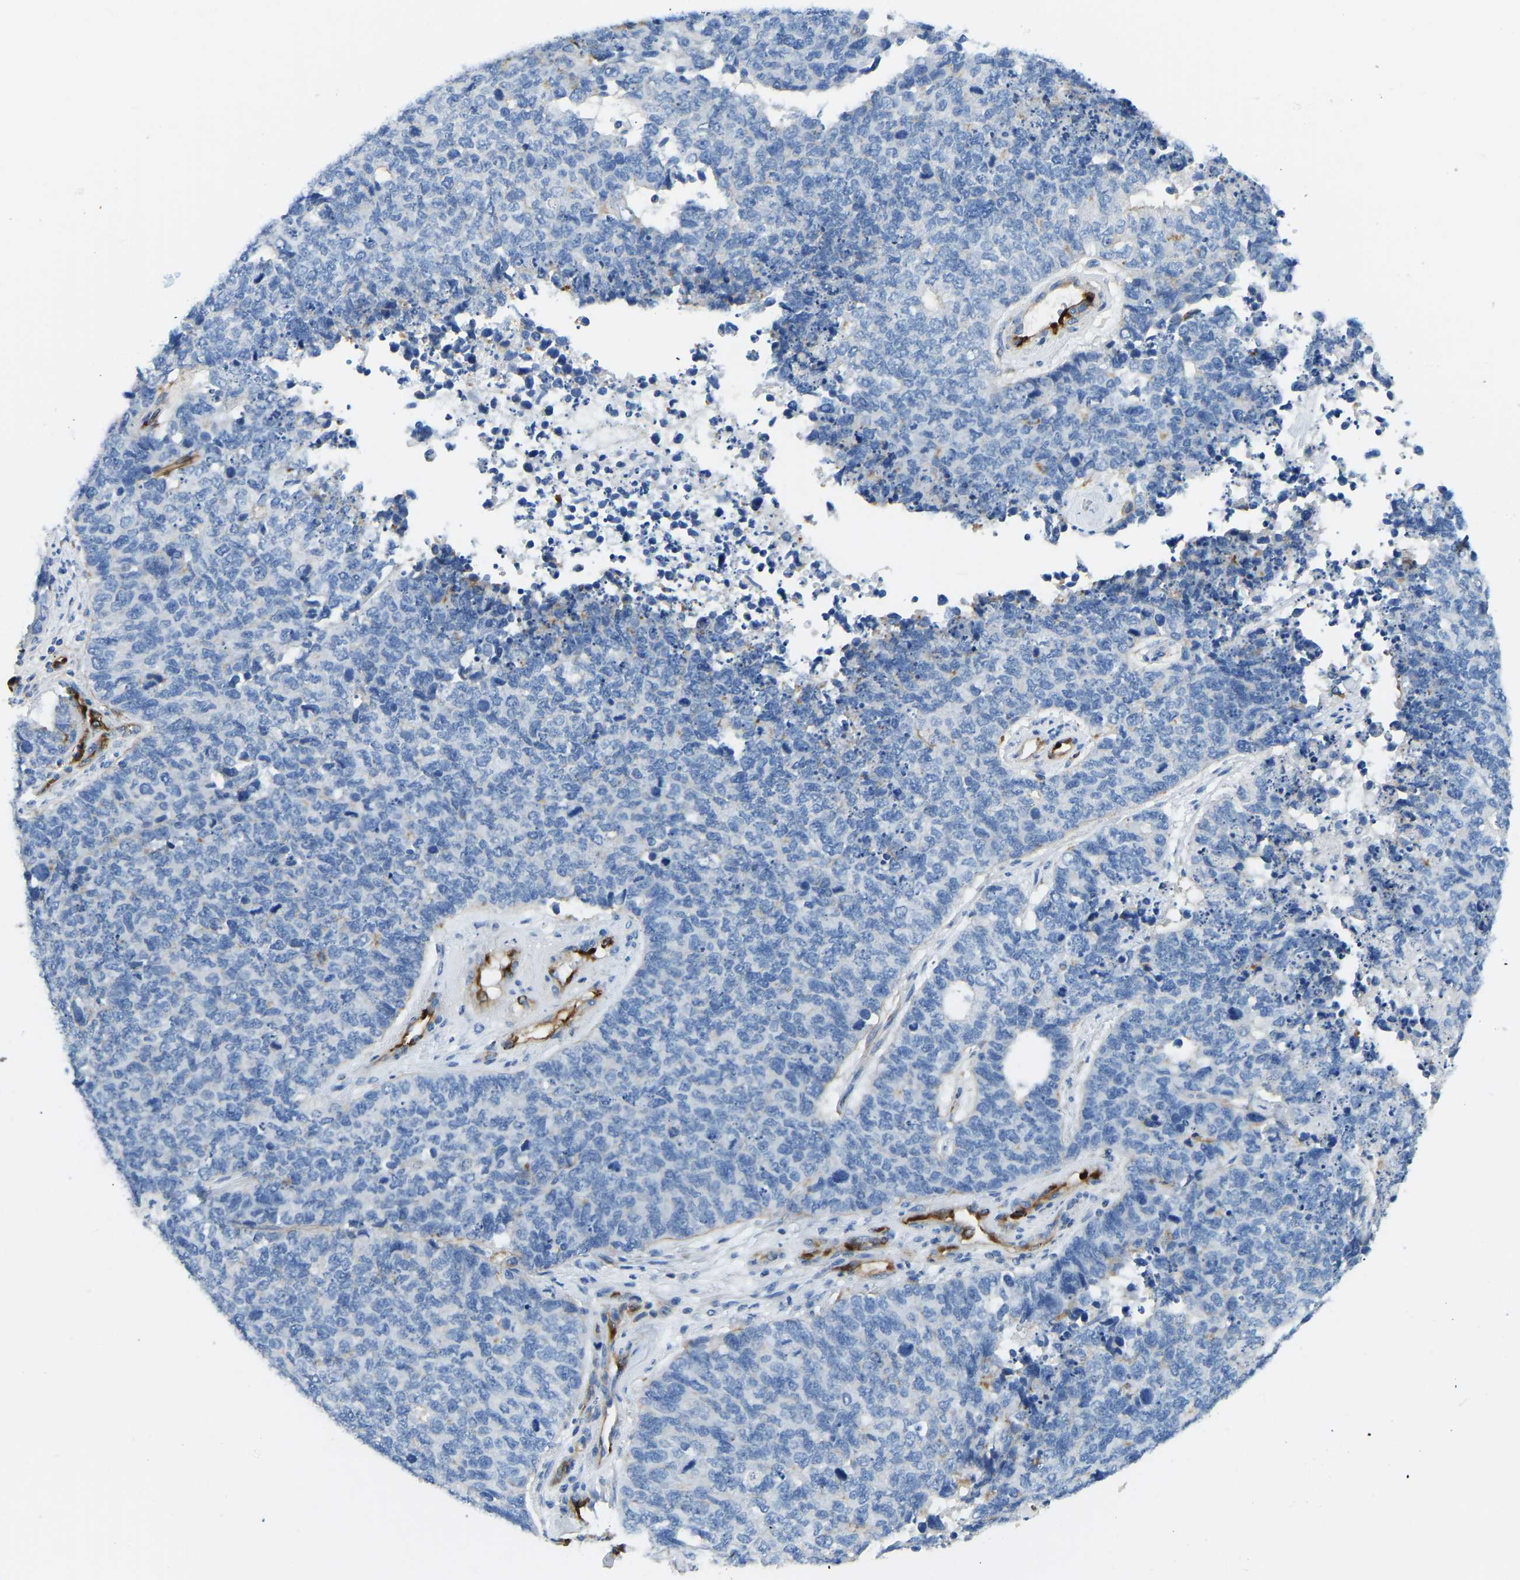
{"staining": {"intensity": "negative", "quantity": "none", "location": "none"}, "tissue": "cervical cancer", "cell_type": "Tumor cells", "image_type": "cancer", "snomed": [{"axis": "morphology", "description": "Squamous cell carcinoma, NOS"}, {"axis": "topography", "description": "Cervix"}], "caption": "DAB immunohistochemical staining of human cervical cancer shows no significant expression in tumor cells.", "gene": "COL15A1", "patient": {"sex": "female", "age": 63}}